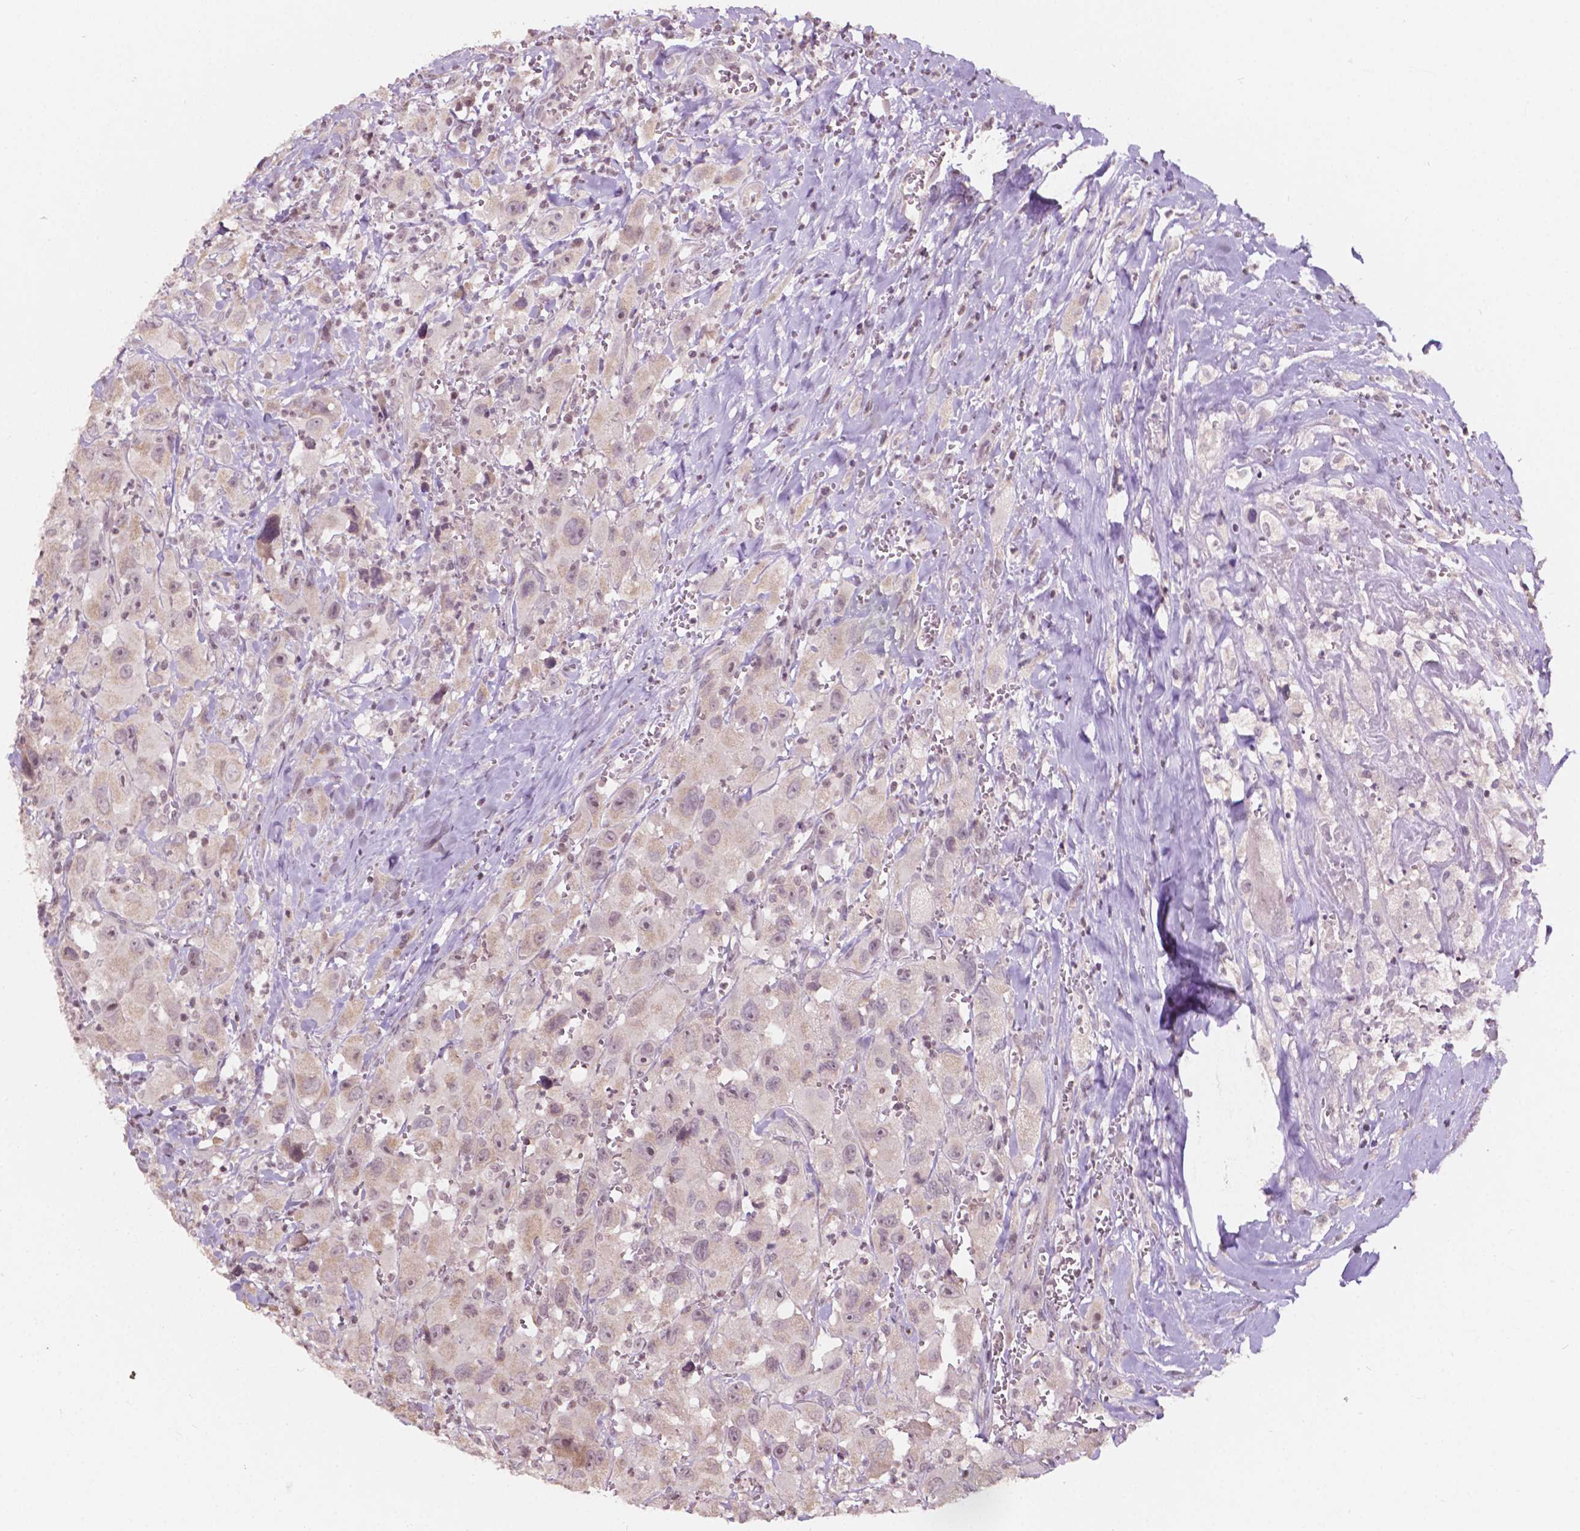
{"staining": {"intensity": "weak", "quantity": ">75%", "location": "cytoplasmic/membranous"}, "tissue": "head and neck cancer", "cell_type": "Tumor cells", "image_type": "cancer", "snomed": [{"axis": "morphology", "description": "Squamous cell carcinoma, NOS"}, {"axis": "morphology", "description": "Squamous cell carcinoma, metastatic, NOS"}, {"axis": "topography", "description": "Oral tissue"}, {"axis": "topography", "description": "Head-Neck"}], "caption": "Immunohistochemistry (IHC) (DAB) staining of human metastatic squamous cell carcinoma (head and neck) reveals weak cytoplasmic/membranous protein positivity in about >75% of tumor cells.", "gene": "NOS1AP", "patient": {"sex": "female", "age": 85}}